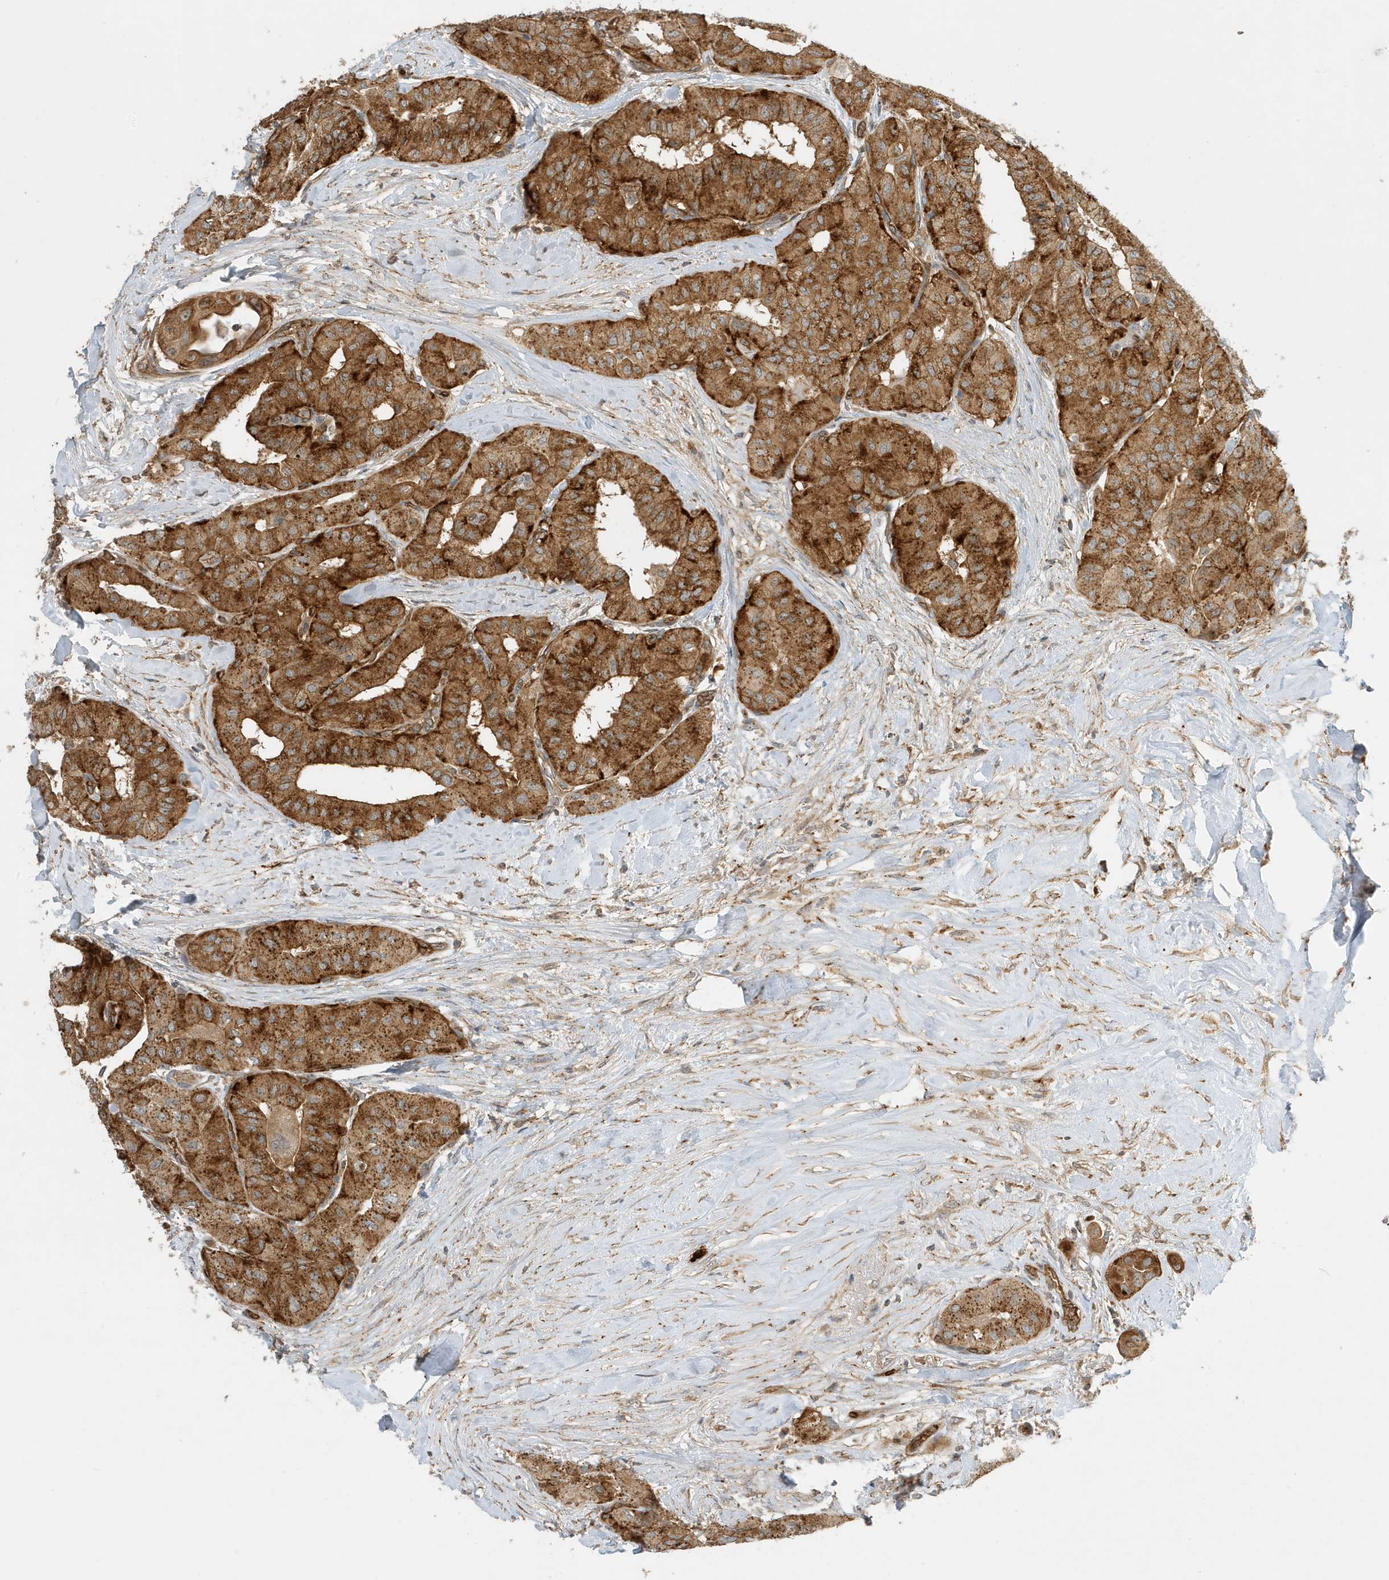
{"staining": {"intensity": "moderate", "quantity": ">75%", "location": "cytoplasmic/membranous"}, "tissue": "thyroid cancer", "cell_type": "Tumor cells", "image_type": "cancer", "snomed": [{"axis": "morphology", "description": "Papillary adenocarcinoma, NOS"}, {"axis": "topography", "description": "Thyroid gland"}], "caption": "Immunohistochemistry staining of thyroid cancer (papillary adenocarcinoma), which displays medium levels of moderate cytoplasmic/membranous positivity in about >75% of tumor cells indicating moderate cytoplasmic/membranous protein positivity. The staining was performed using DAB (brown) for protein detection and nuclei were counterstained in hematoxylin (blue).", "gene": "FYCO1", "patient": {"sex": "female", "age": 59}}